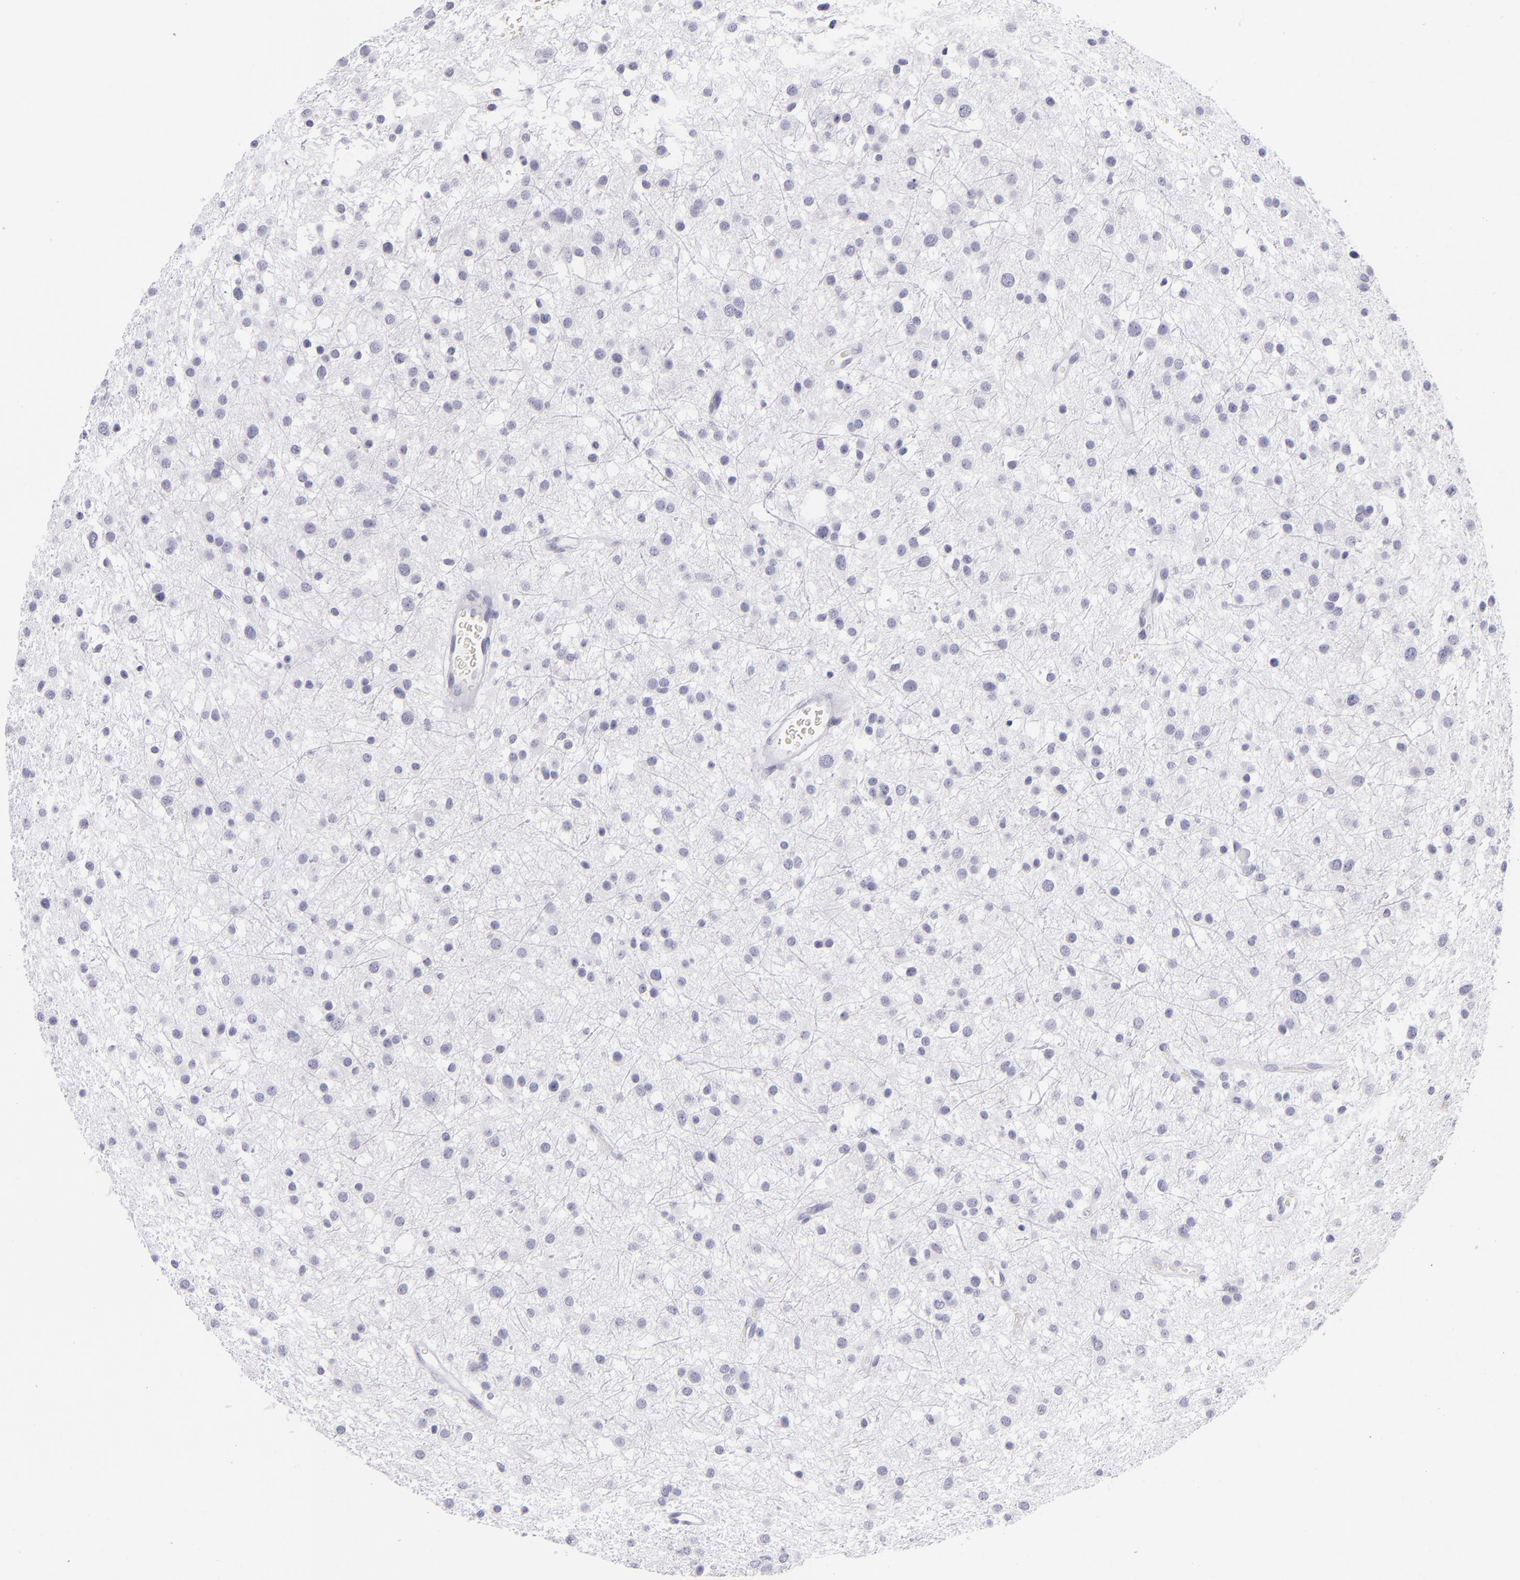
{"staining": {"intensity": "negative", "quantity": "none", "location": "none"}, "tissue": "glioma", "cell_type": "Tumor cells", "image_type": "cancer", "snomed": [{"axis": "morphology", "description": "Glioma, malignant, Low grade"}, {"axis": "topography", "description": "Brain"}], "caption": "This is a image of immunohistochemistry staining of glioma, which shows no expression in tumor cells.", "gene": "VIL1", "patient": {"sex": "female", "age": 36}}